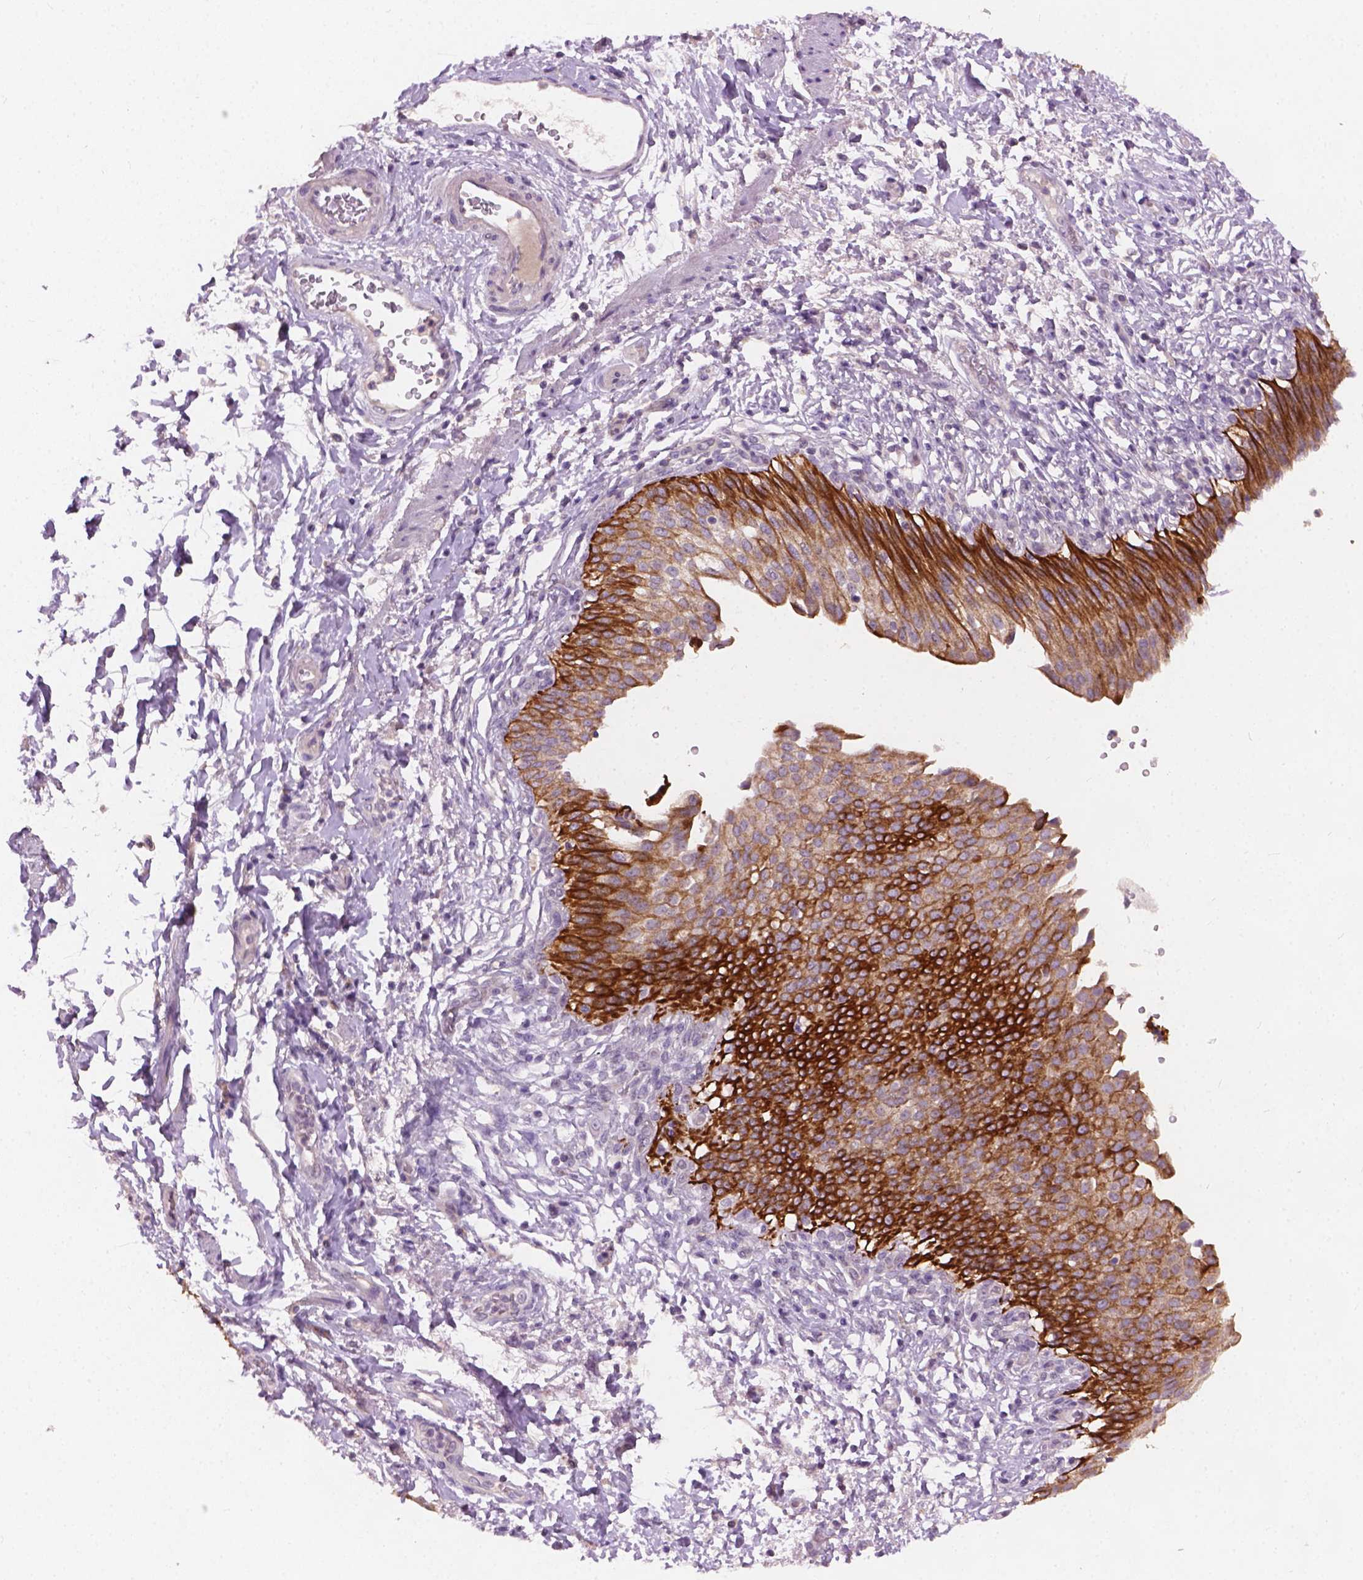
{"staining": {"intensity": "strong", "quantity": "25%-75%", "location": "cytoplasmic/membranous"}, "tissue": "urinary bladder", "cell_type": "Urothelial cells", "image_type": "normal", "snomed": [{"axis": "morphology", "description": "Normal tissue, NOS"}, {"axis": "topography", "description": "Urinary bladder"}, {"axis": "topography", "description": "Peripheral nerve tissue"}], "caption": "The histopathology image exhibits a brown stain indicating the presence of a protein in the cytoplasmic/membranous of urothelial cells in urinary bladder.", "gene": "KRT17", "patient": {"sex": "female", "age": 60}}